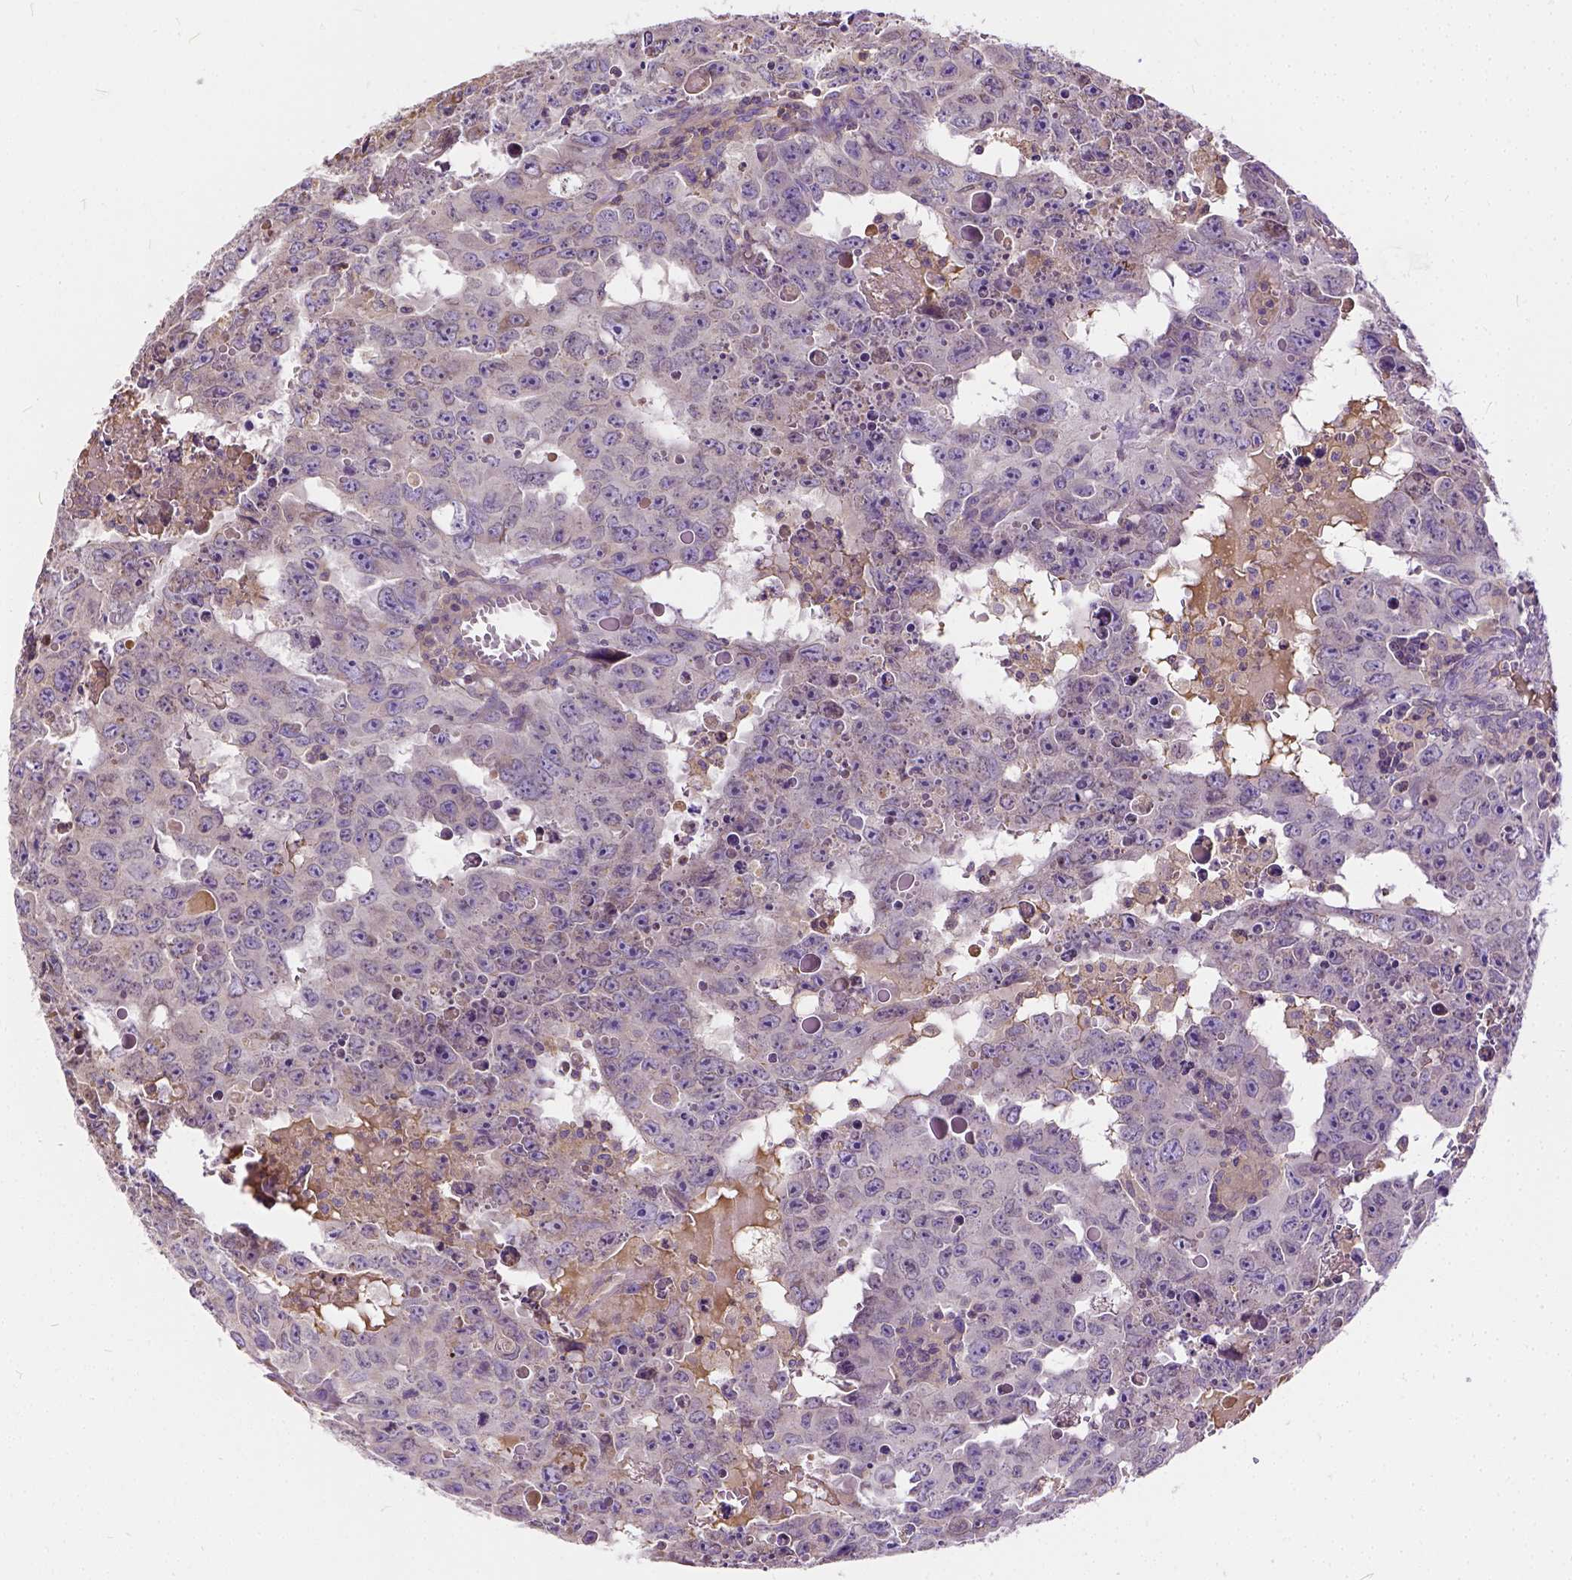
{"staining": {"intensity": "negative", "quantity": "none", "location": "none"}, "tissue": "testis cancer", "cell_type": "Tumor cells", "image_type": "cancer", "snomed": [{"axis": "morphology", "description": "Carcinoma, Embryonal, NOS"}, {"axis": "topography", "description": "Testis"}], "caption": "Testis cancer (embryonal carcinoma) was stained to show a protein in brown. There is no significant expression in tumor cells.", "gene": "CADM4", "patient": {"sex": "male", "age": 22}}